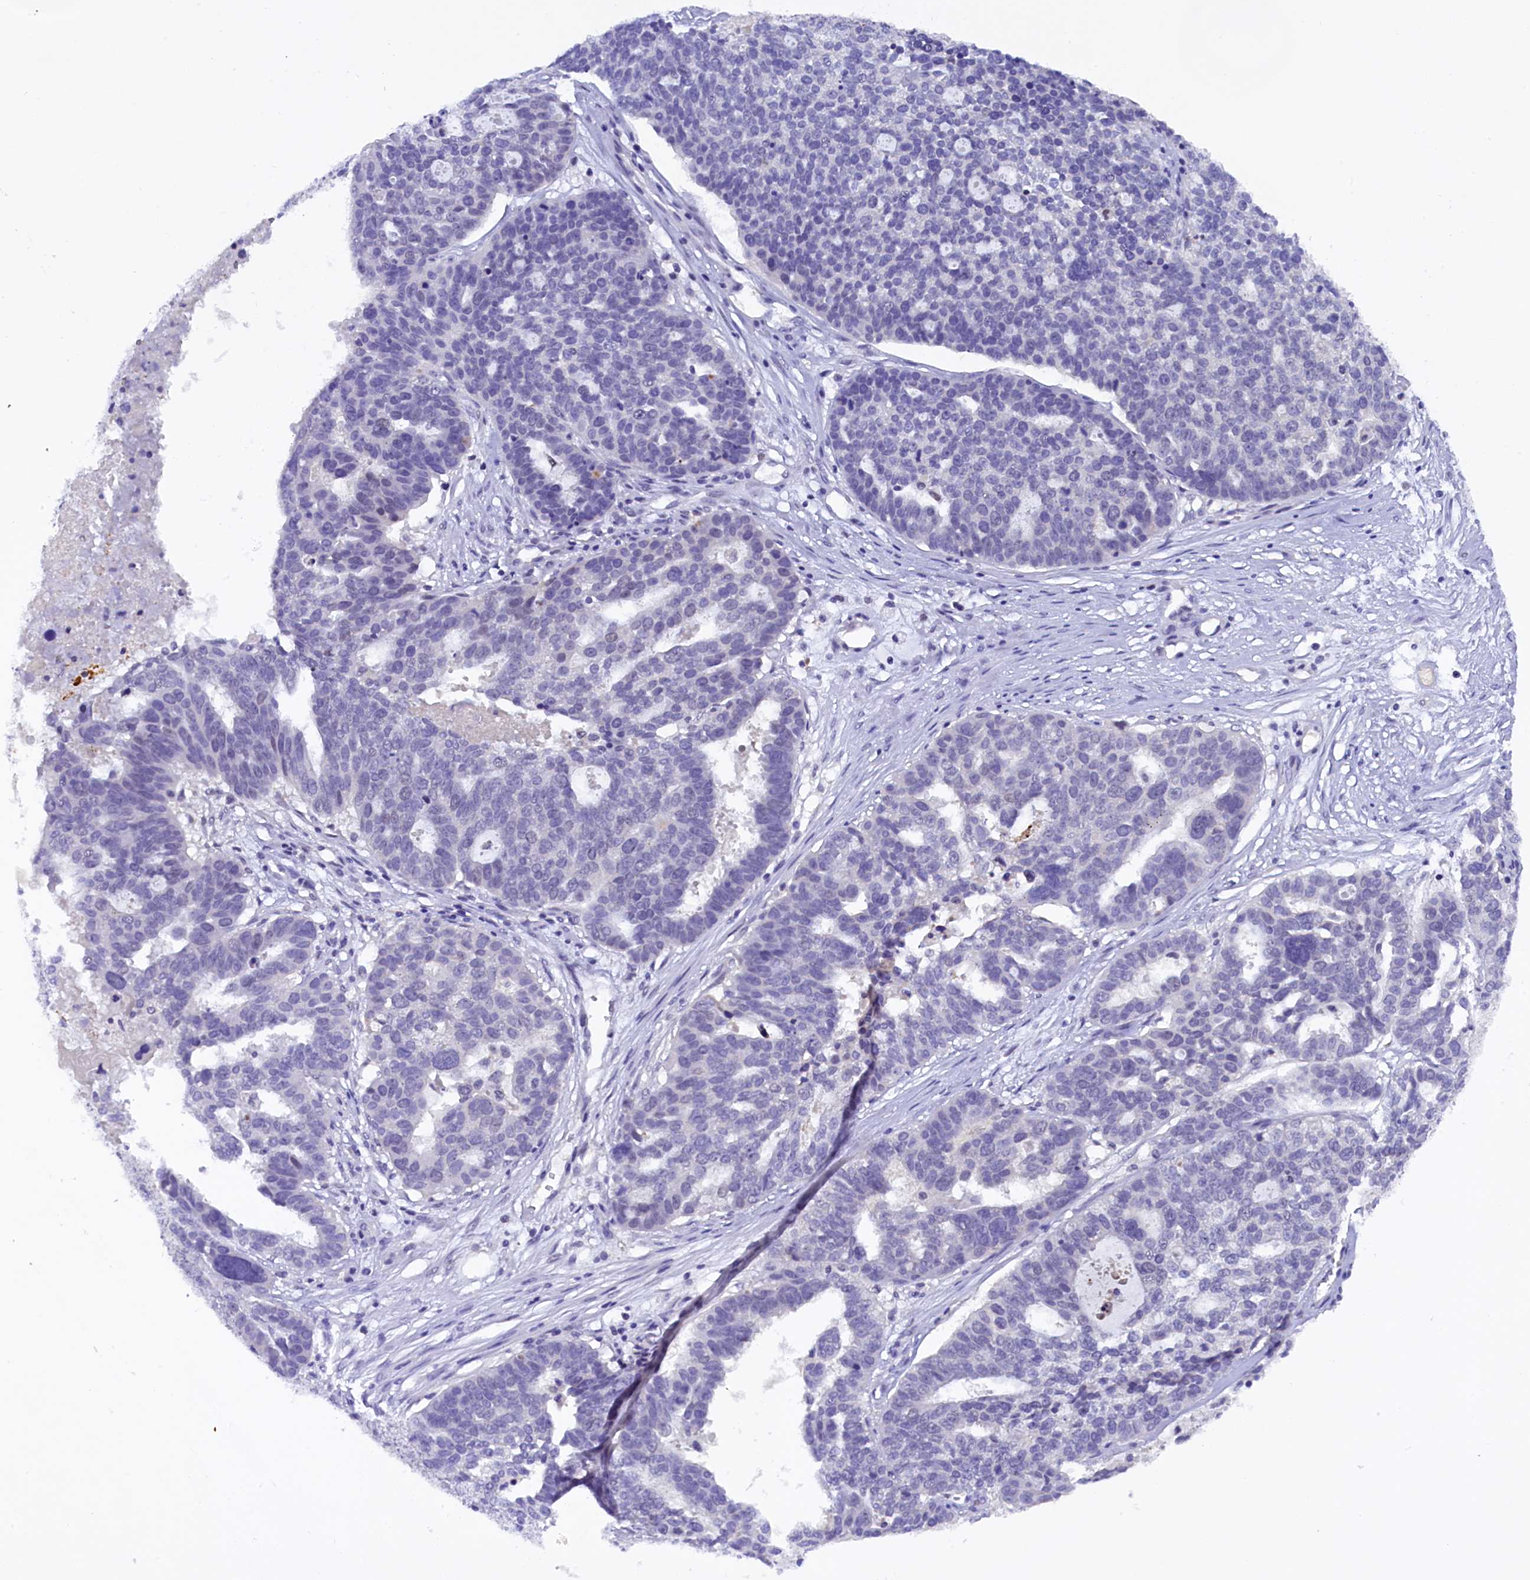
{"staining": {"intensity": "negative", "quantity": "none", "location": "none"}, "tissue": "ovarian cancer", "cell_type": "Tumor cells", "image_type": "cancer", "snomed": [{"axis": "morphology", "description": "Cystadenocarcinoma, serous, NOS"}, {"axis": "topography", "description": "Ovary"}], "caption": "Immunohistochemical staining of human ovarian serous cystadenocarcinoma exhibits no significant expression in tumor cells.", "gene": "IQCN", "patient": {"sex": "female", "age": 59}}